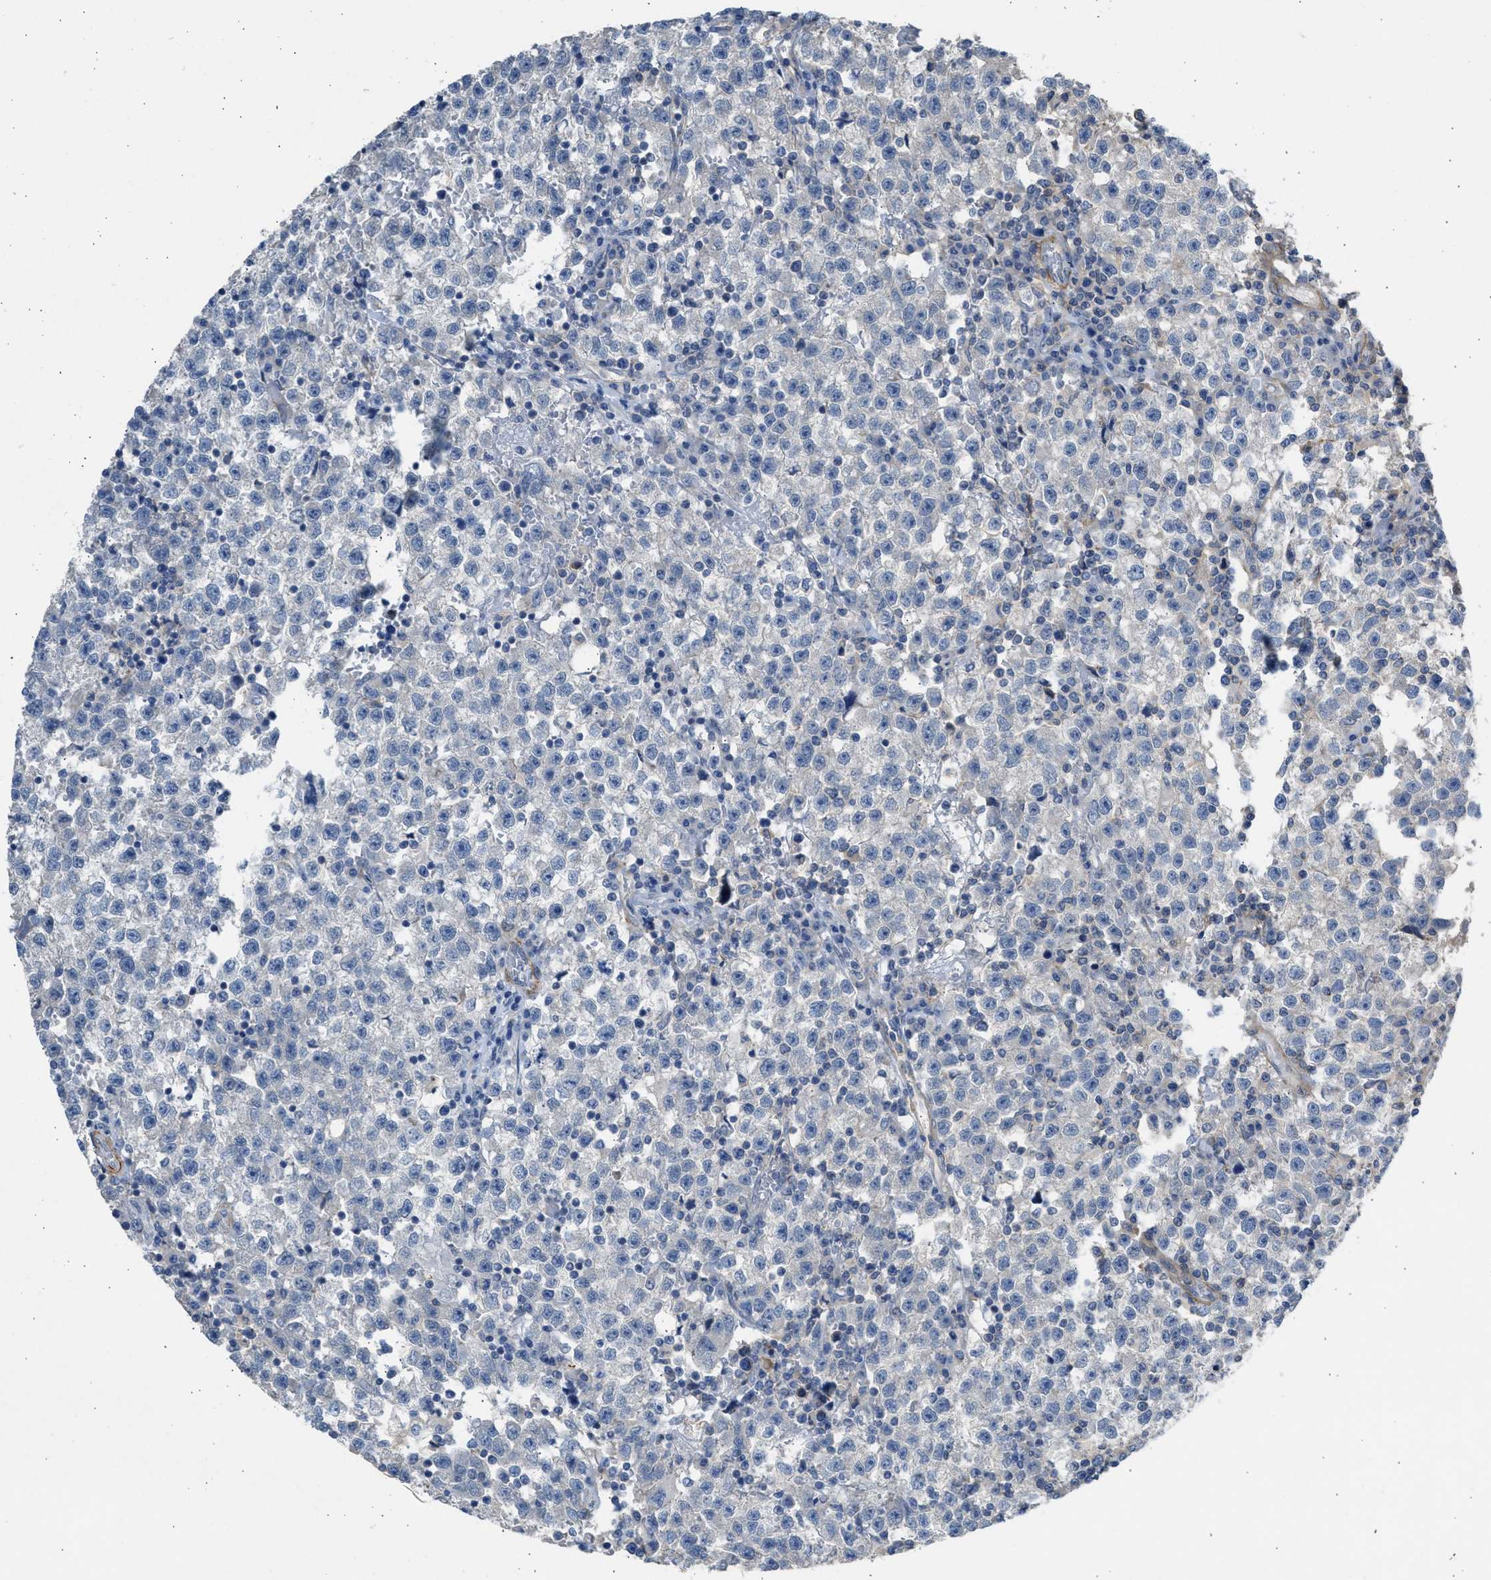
{"staining": {"intensity": "negative", "quantity": "none", "location": "none"}, "tissue": "testis cancer", "cell_type": "Tumor cells", "image_type": "cancer", "snomed": [{"axis": "morphology", "description": "Seminoma, NOS"}, {"axis": "topography", "description": "Testis"}], "caption": "High magnification brightfield microscopy of testis cancer (seminoma) stained with DAB (brown) and counterstained with hematoxylin (blue): tumor cells show no significant expression. Nuclei are stained in blue.", "gene": "PCNX3", "patient": {"sex": "male", "age": 22}}